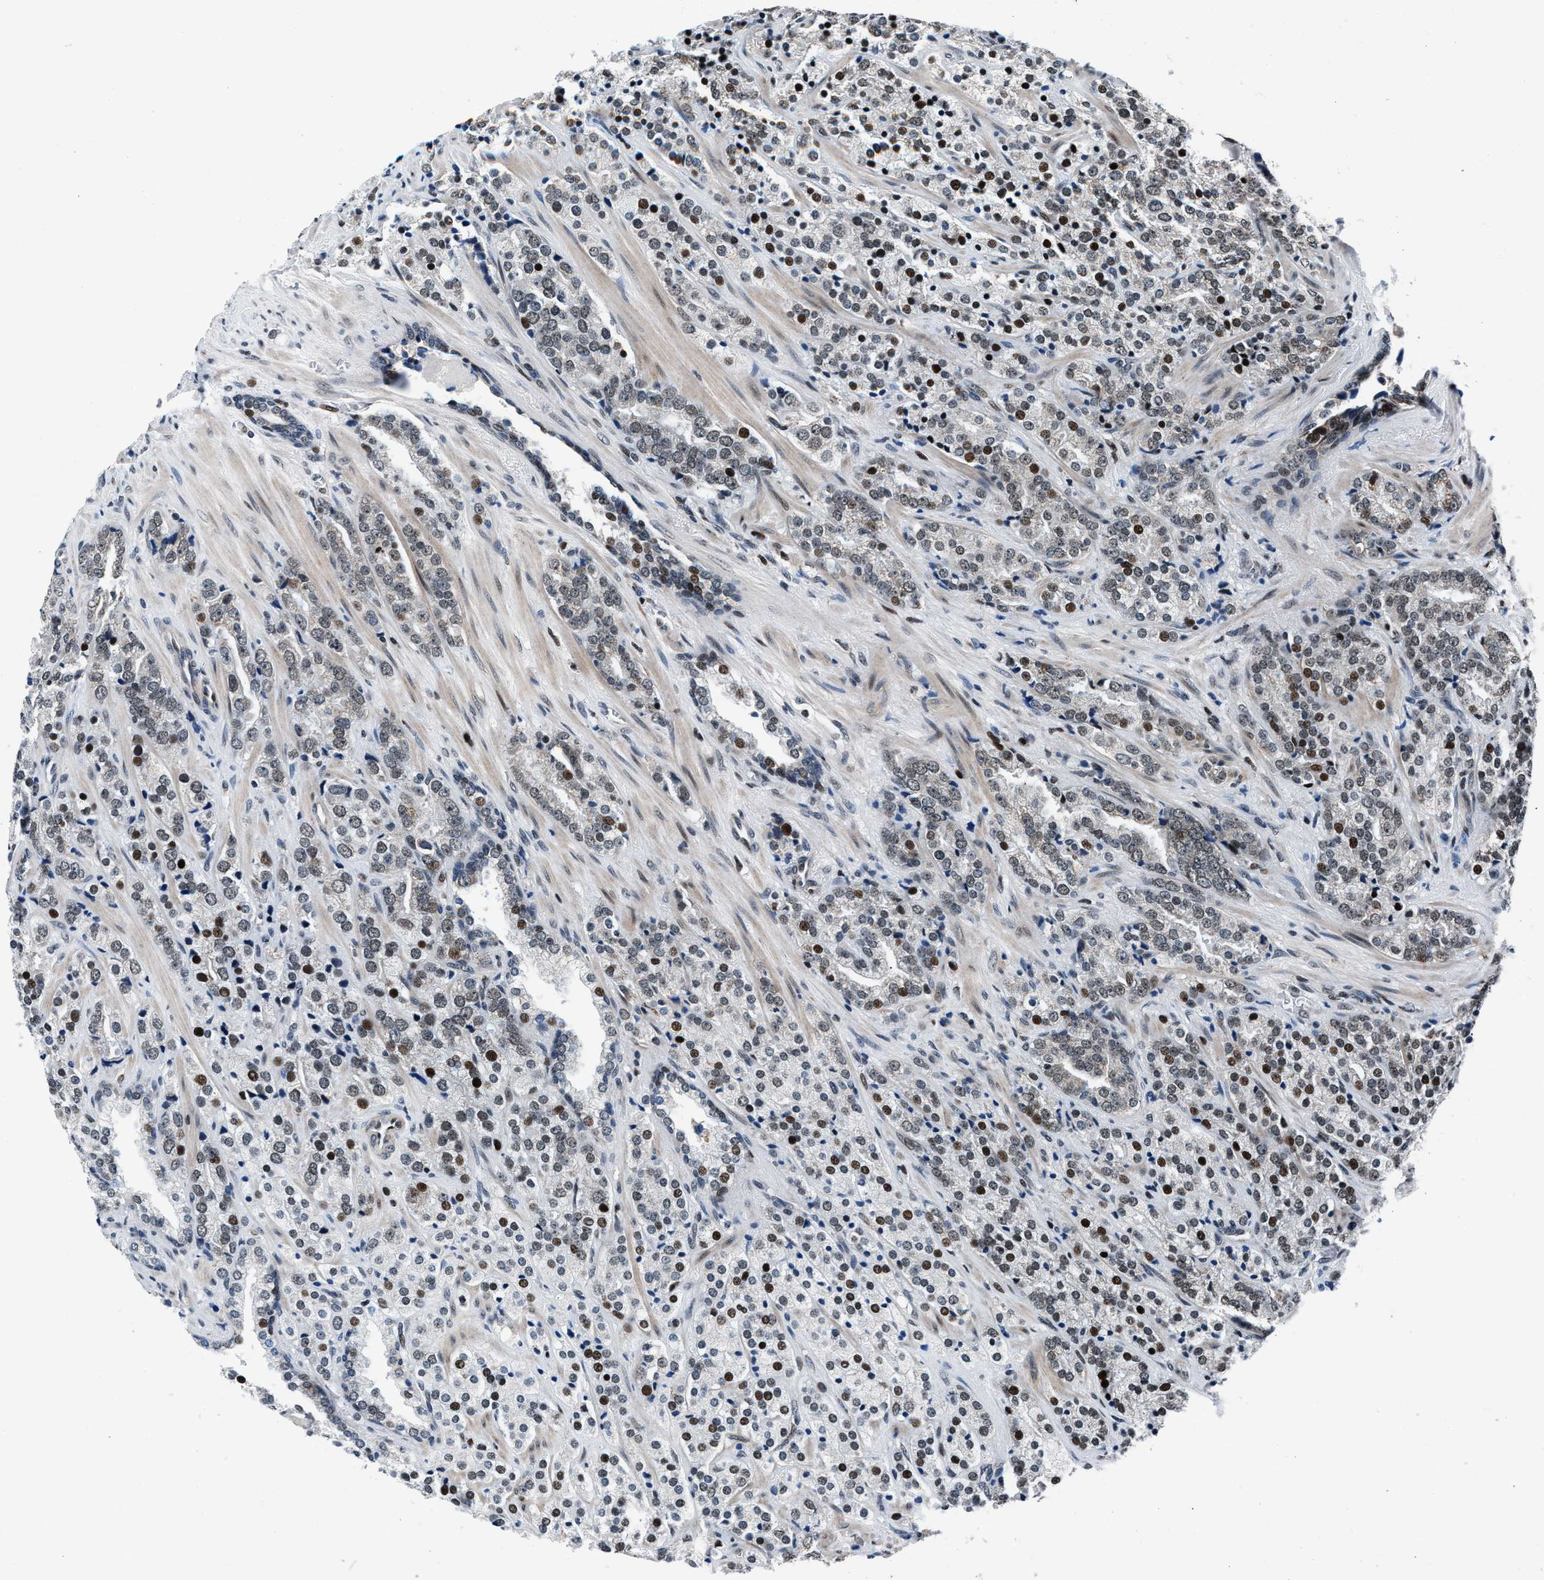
{"staining": {"intensity": "moderate", "quantity": "<25%", "location": "nuclear"}, "tissue": "prostate cancer", "cell_type": "Tumor cells", "image_type": "cancer", "snomed": [{"axis": "morphology", "description": "Adenocarcinoma, High grade"}, {"axis": "topography", "description": "Prostate"}], "caption": "Immunohistochemical staining of human prostate cancer exhibits low levels of moderate nuclear expression in approximately <25% of tumor cells.", "gene": "PRRC2B", "patient": {"sex": "male", "age": 71}}